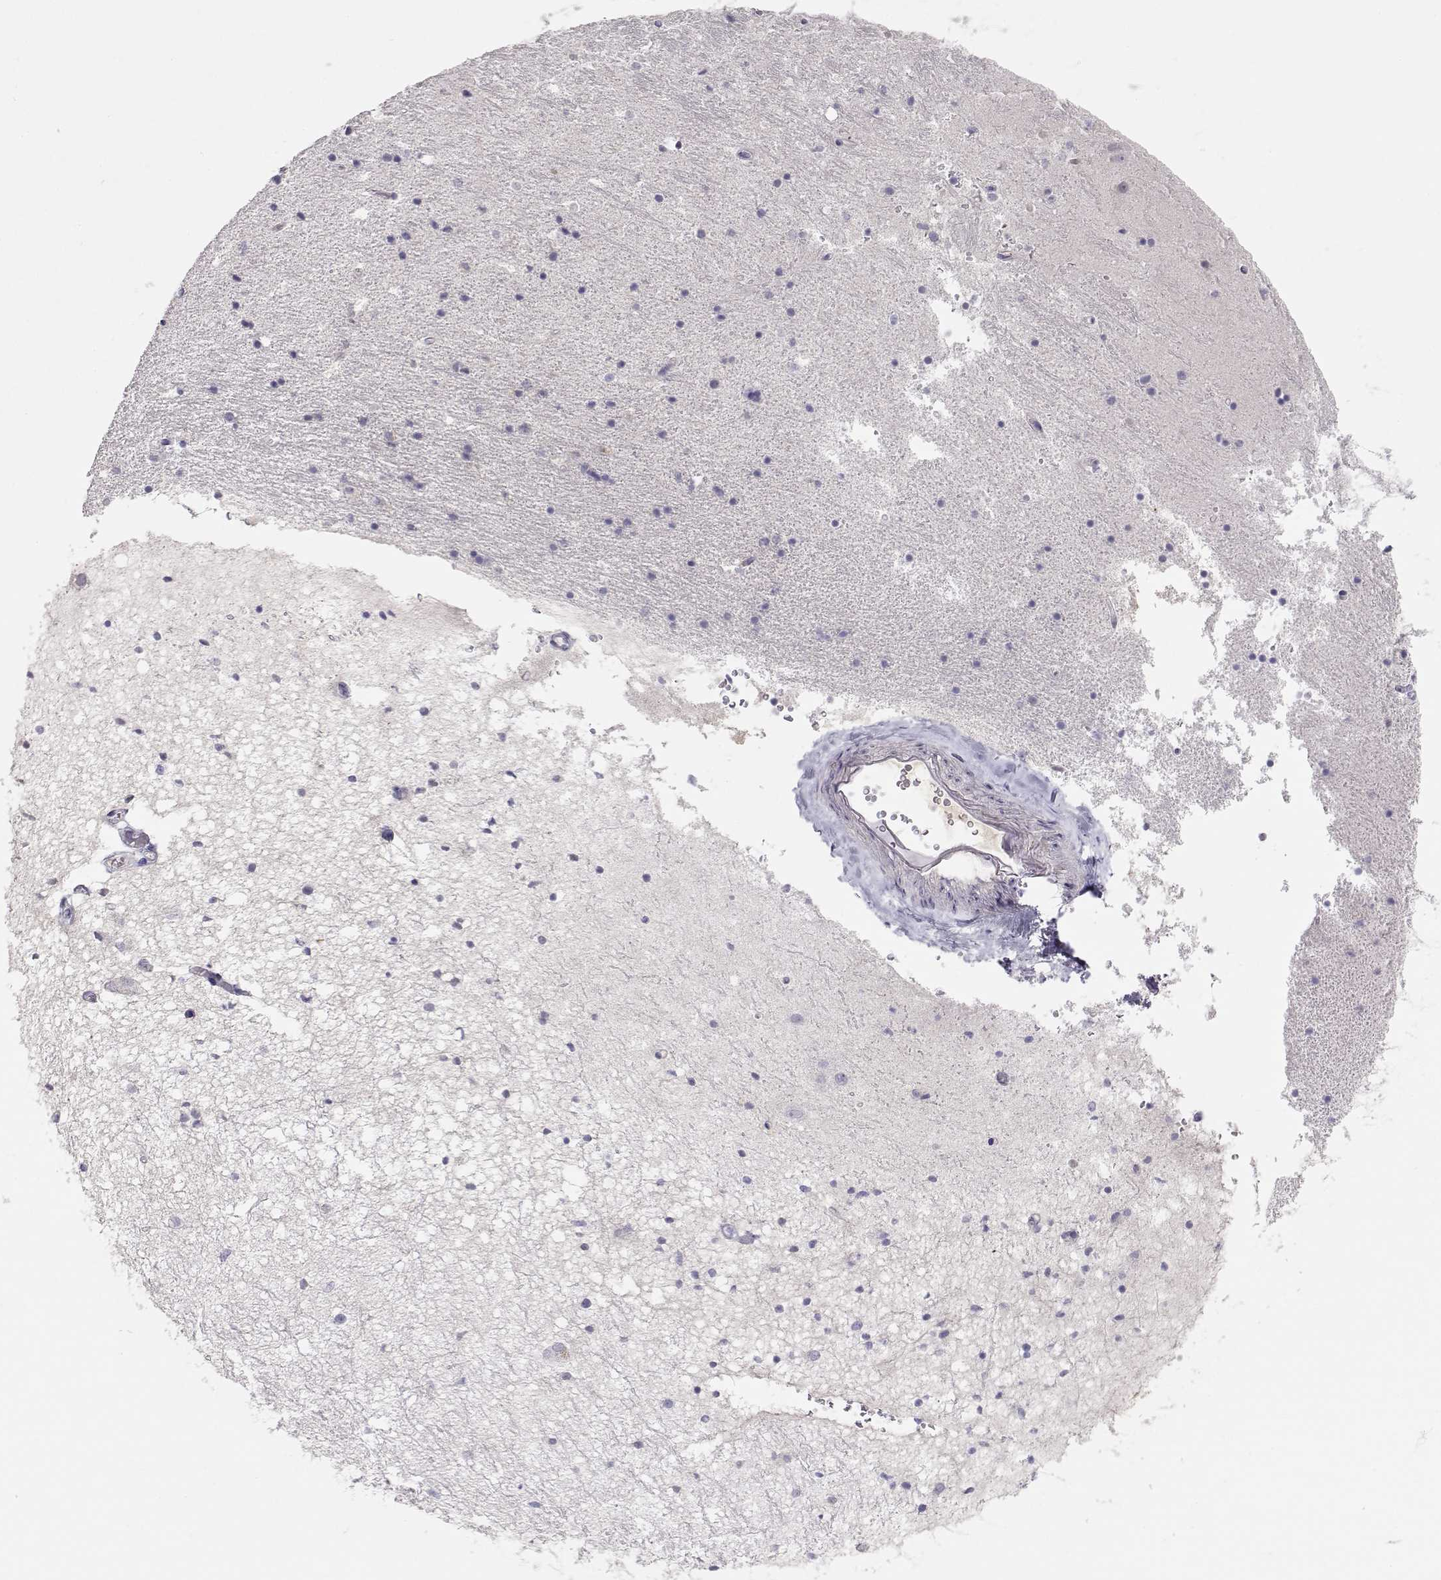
{"staining": {"intensity": "negative", "quantity": "none", "location": "none"}, "tissue": "hippocampus", "cell_type": "Glial cells", "image_type": "normal", "snomed": [{"axis": "morphology", "description": "Normal tissue, NOS"}, {"axis": "topography", "description": "Hippocampus"}], "caption": "Unremarkable hippocampus was stained to show a protein in brown. There is no significant positivity in glial cells. (Brightfield microscopy of DAB IHC at high magnification).", "gene": "CDHR1", "patient": {"sex": "male", "age": 44}}